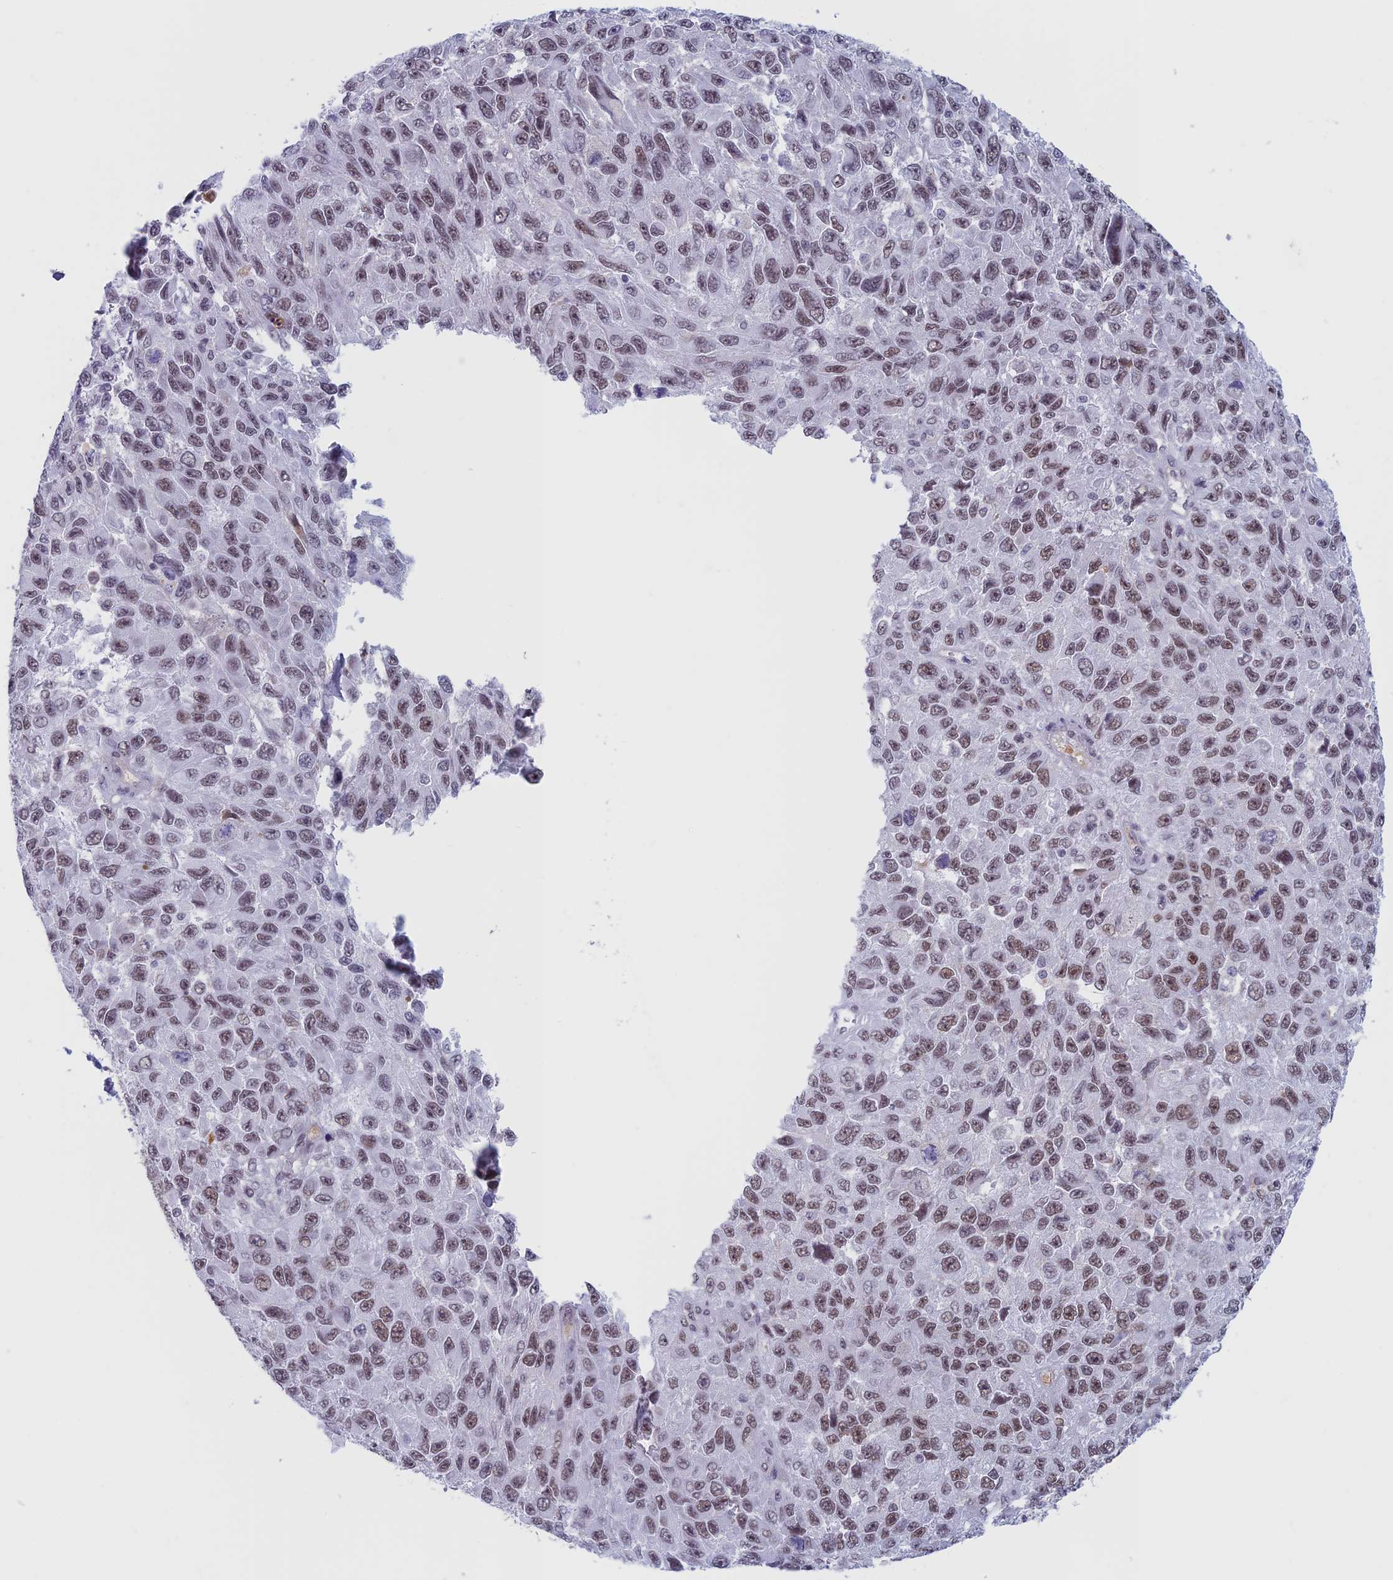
{"staining": {"intensity": "moderate", "quantity": "25%-75%", "location": "nuclear"}, "tissue": "melanoma", "cell_type": "Tumor cells", "image_type": "cancer", "snomed": [{"axis": "morphology", "description": "Normal tissue, NOS"}, {"axis": "morphology", "description": "Malignant melanoma, NOS"}, {"axis": "topography", "description": "Skin"}], "caption": "Immunohistochemistry micrograph of neoplastic tissue: human malignant melanoma stained using immunohistochemistry demonstrates medium levels of moderate protein expression localized specifically in the nuclear of tumor cells, appearing as a nuclear brown color.", "gene": "ASH2L", "patient": {"sex": "female", "age": 96}}